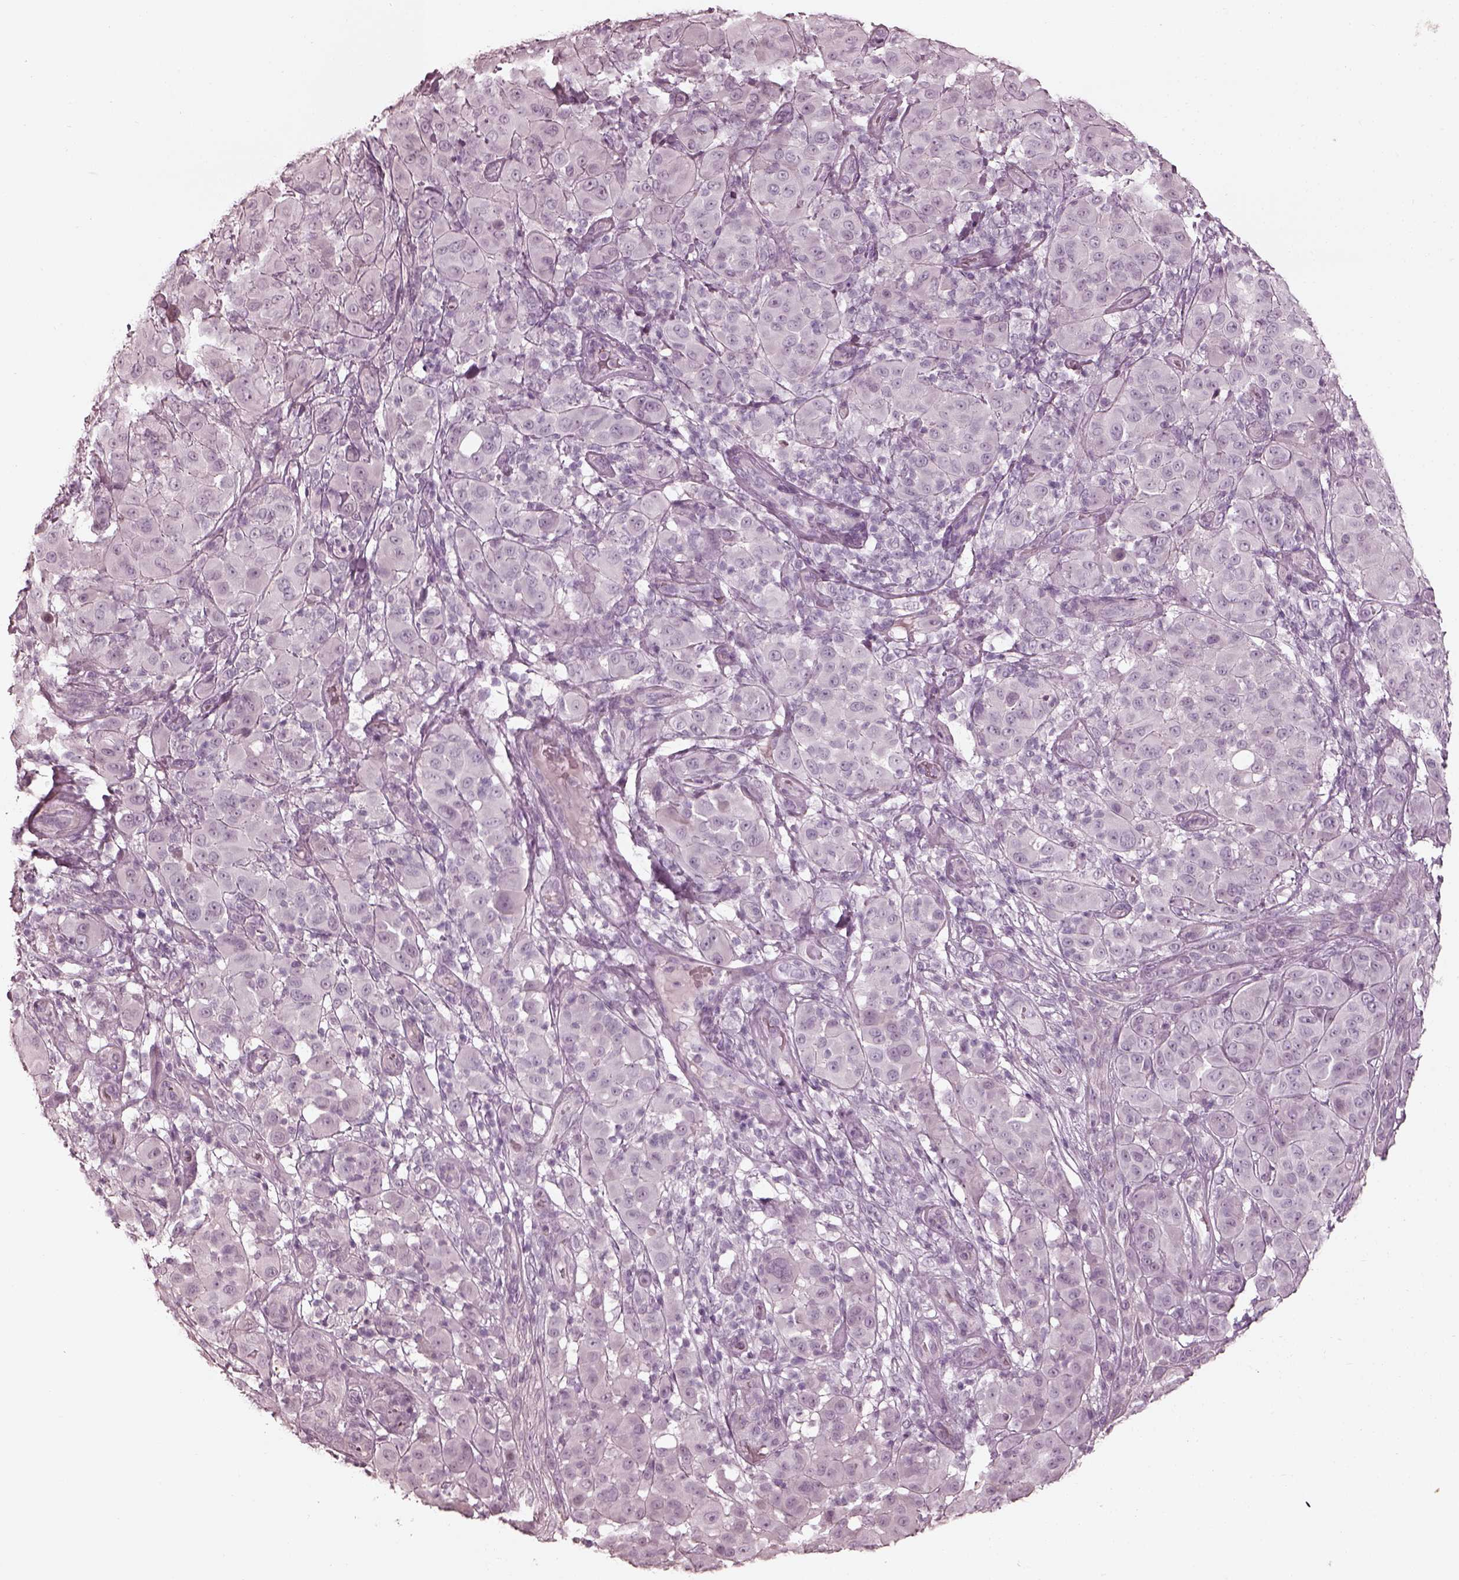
{"staining": {"intensity": "negative", "quantity": "none", "location": "none"}, "tissue": "melanoma", "cell_type": "Tumor cells", "image_type": "cancer", "snomed": [{"axis": "morphology", "description": "Malignant melanoma, NOS"}, {"axis": "topography", "description": "Skin"}], "caption": "Immunohistochemistry of human melanoma reveals no positivity in tumor cells.", "gene": "ADRB3", "patient": {"sex": "female", "age": 87}}